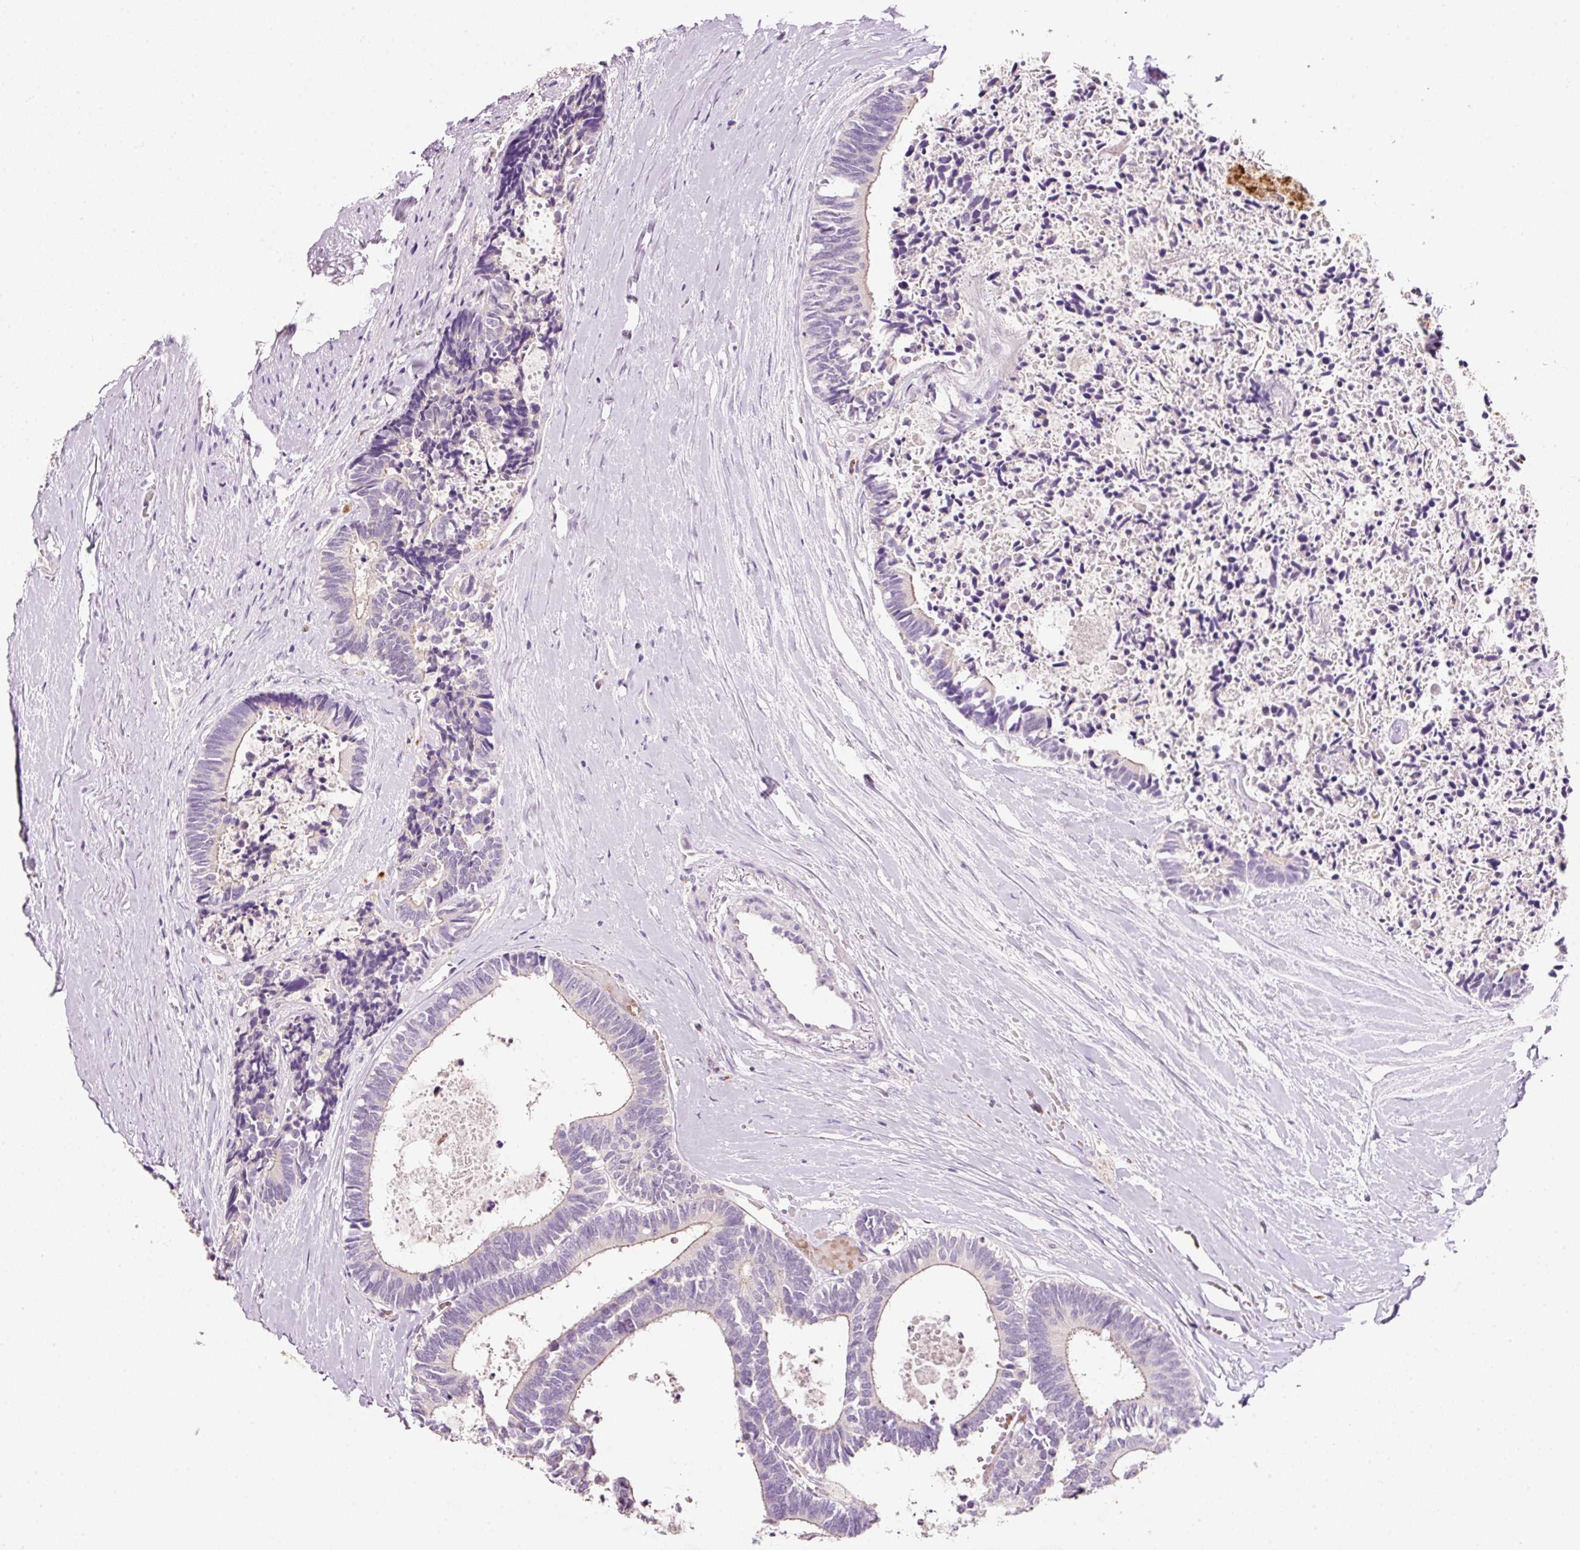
{"staining": {"intensity": "negative", "quantity": "none", "location": "none"}, "tissue": "colorectal cancer", "cell_type": "Tumor cells", "image_type": "cancer", "snomed": [{"axis": "morphology", "description": "Adenocarcinoma, NOS"}, {"axis": "topography", "description": "Colon"}, {"axis": "topography", "description": "Rectum"}], "caption": "This image is of adenocarcinoma (colorectal) stained with immunohistochemistry (IHC) to label a protein in brown with the nuclei are counter-stained blue. There is no staining in tumor cells.", "gene": "TENT5C", "patient": {"sex": "male", "age": 57}}